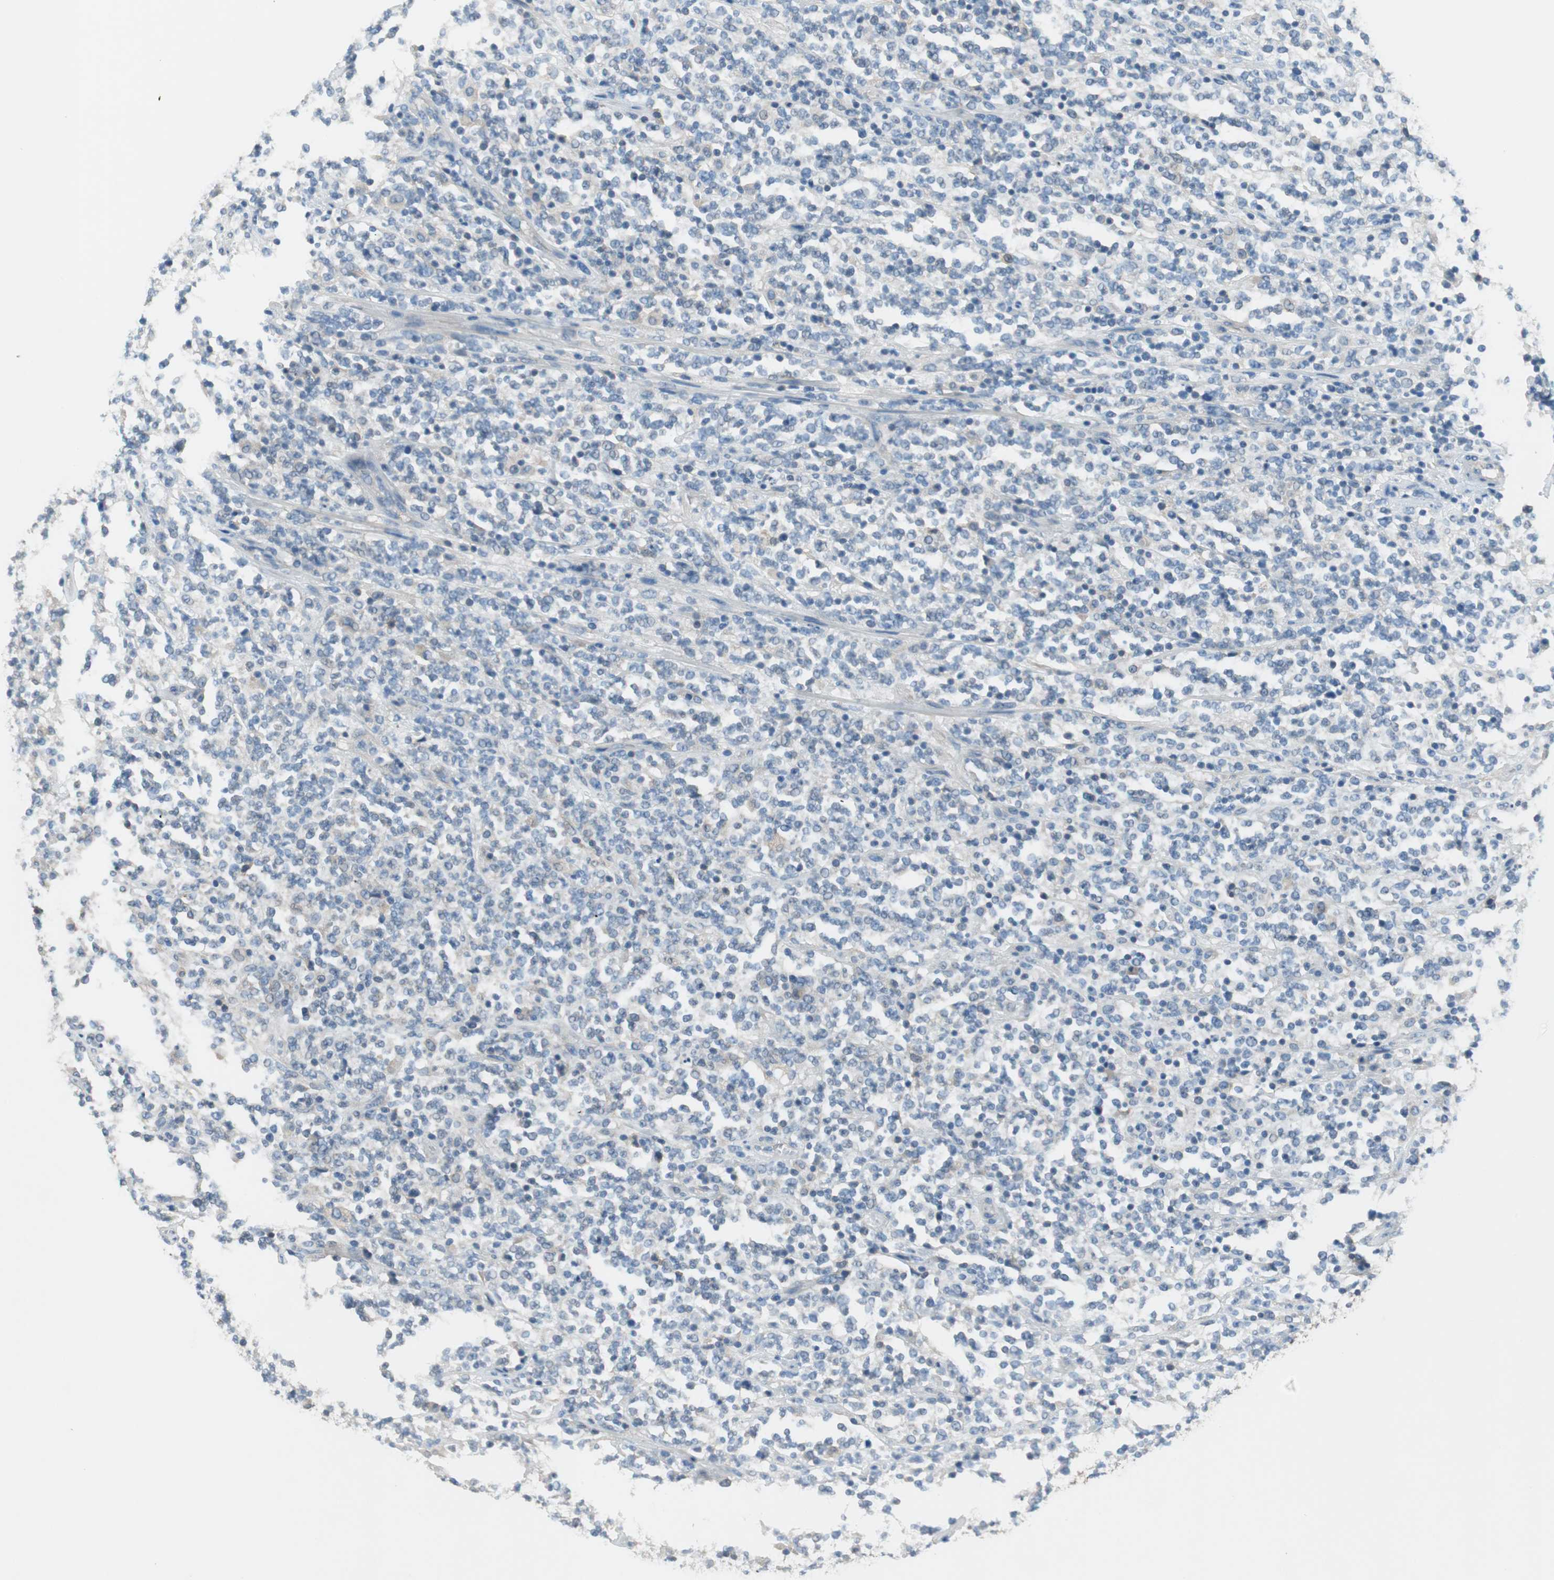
{"staining": {"intensity": "negative", "quantity": "none", "location": "none"}, "tissue": "lymphoma", "cell_type": "Tumor cells", "image_type": "cancer", "snomed": [{"axis": "morphology", "description": "Malignant lymphoma, non-Hodgkin's type, High grade"}, {"axis": "topography", "description": "Soft tissue"}], "caption": "A photomicrograph of high-grade malignant lymphoma, non-Hodgkin's type stained for a protein displays no brown staining in tumor cells.", "gene": "GLUL", "patient": {"sex": "male", "age": 18}}